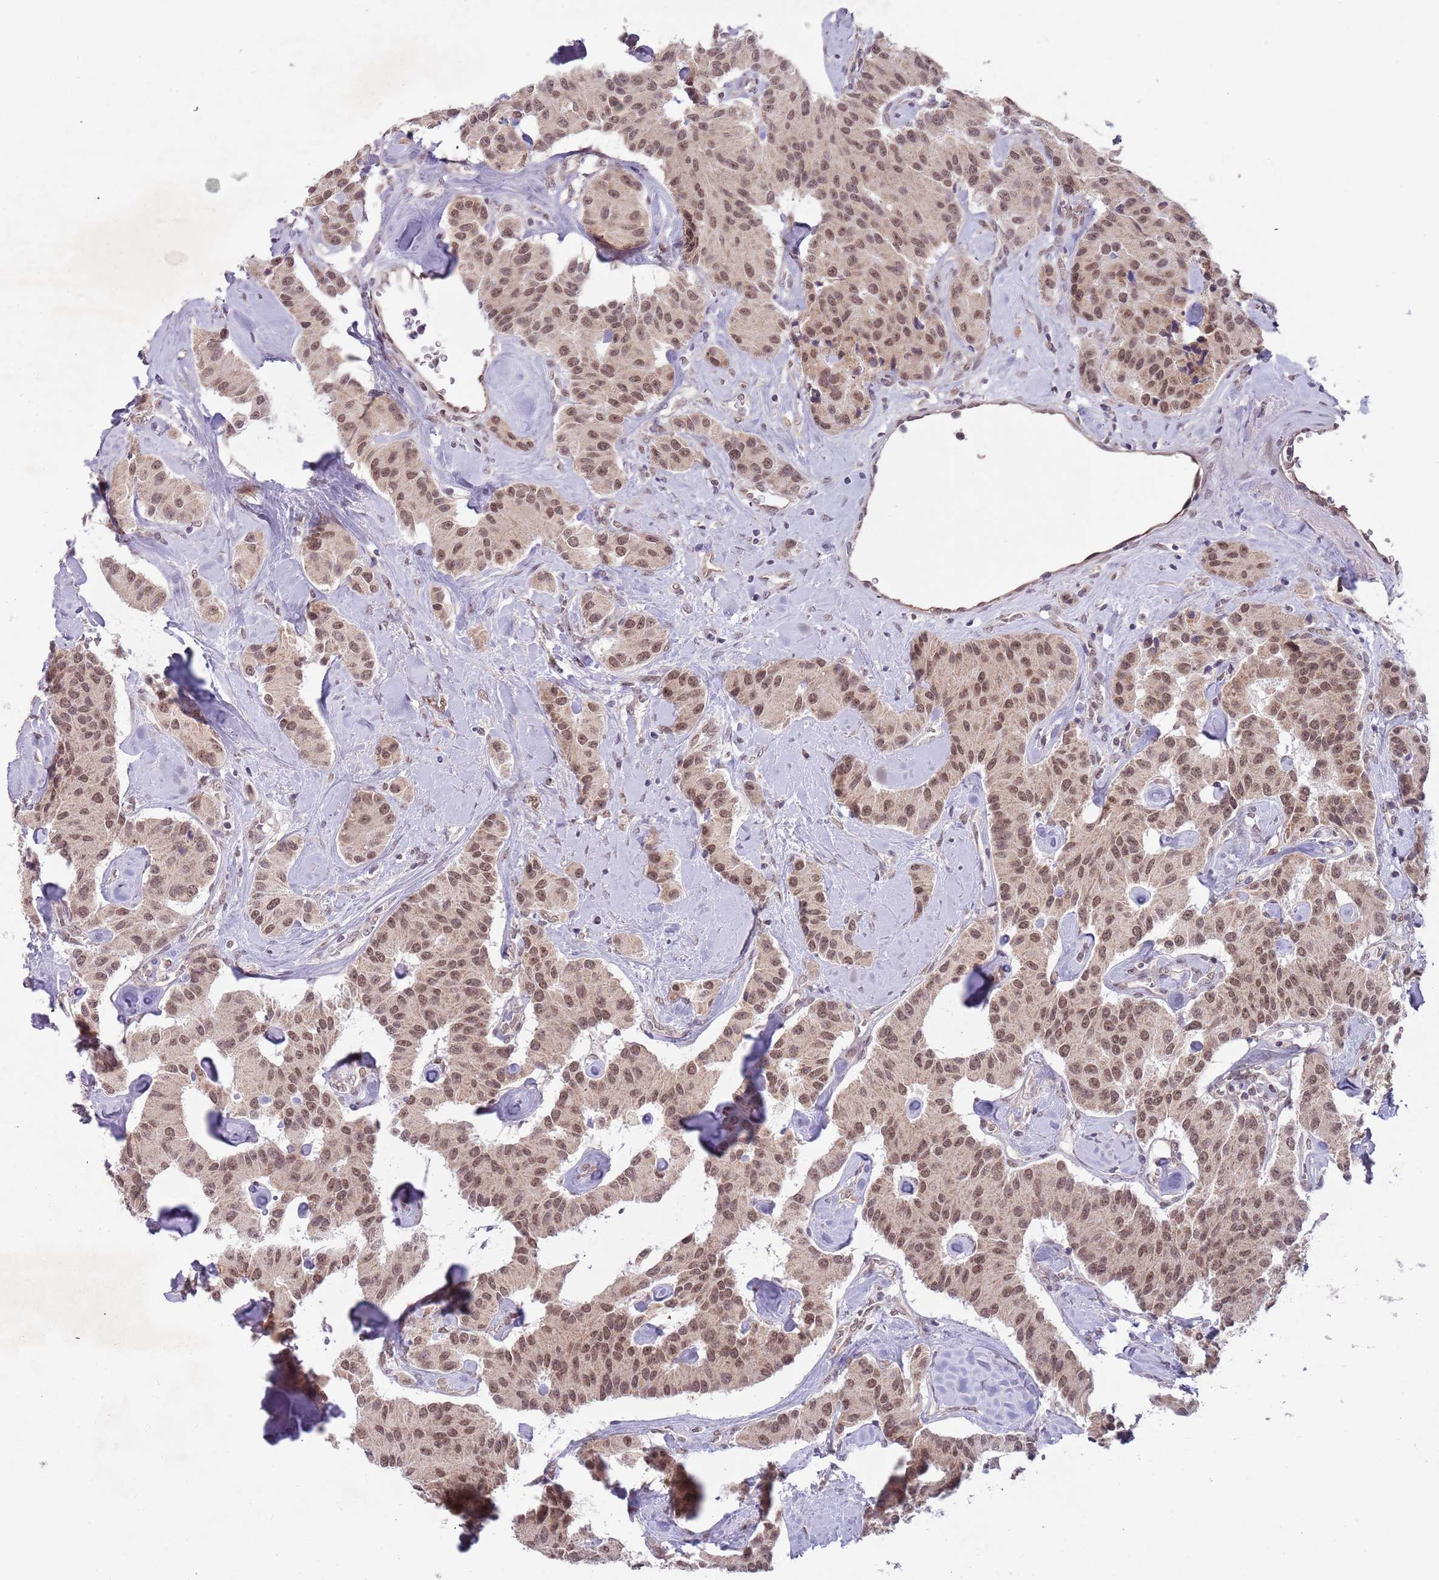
{"staining": {"intensity": "moderate", "quantity": ">75%", "location": "nuclear"}, "tissue": "carcinoid", "cell_type": "Tumor cells", "image_type": "cancer", "snomed": [{"axis": "morphology", "description": "Carcinoid, malignant, NOS"}, {"axis": "topography", "description": "Pancreas"}], "caption": "DAB (3,3'-diaminobenzidine) immunohistochemical staining of human malignant carcinoid reveals moderate nuclear protein staining in about >75% of tumor cells.", "gene": "FAM120AOS", "patient": {"sex": "male", "age": 41}}